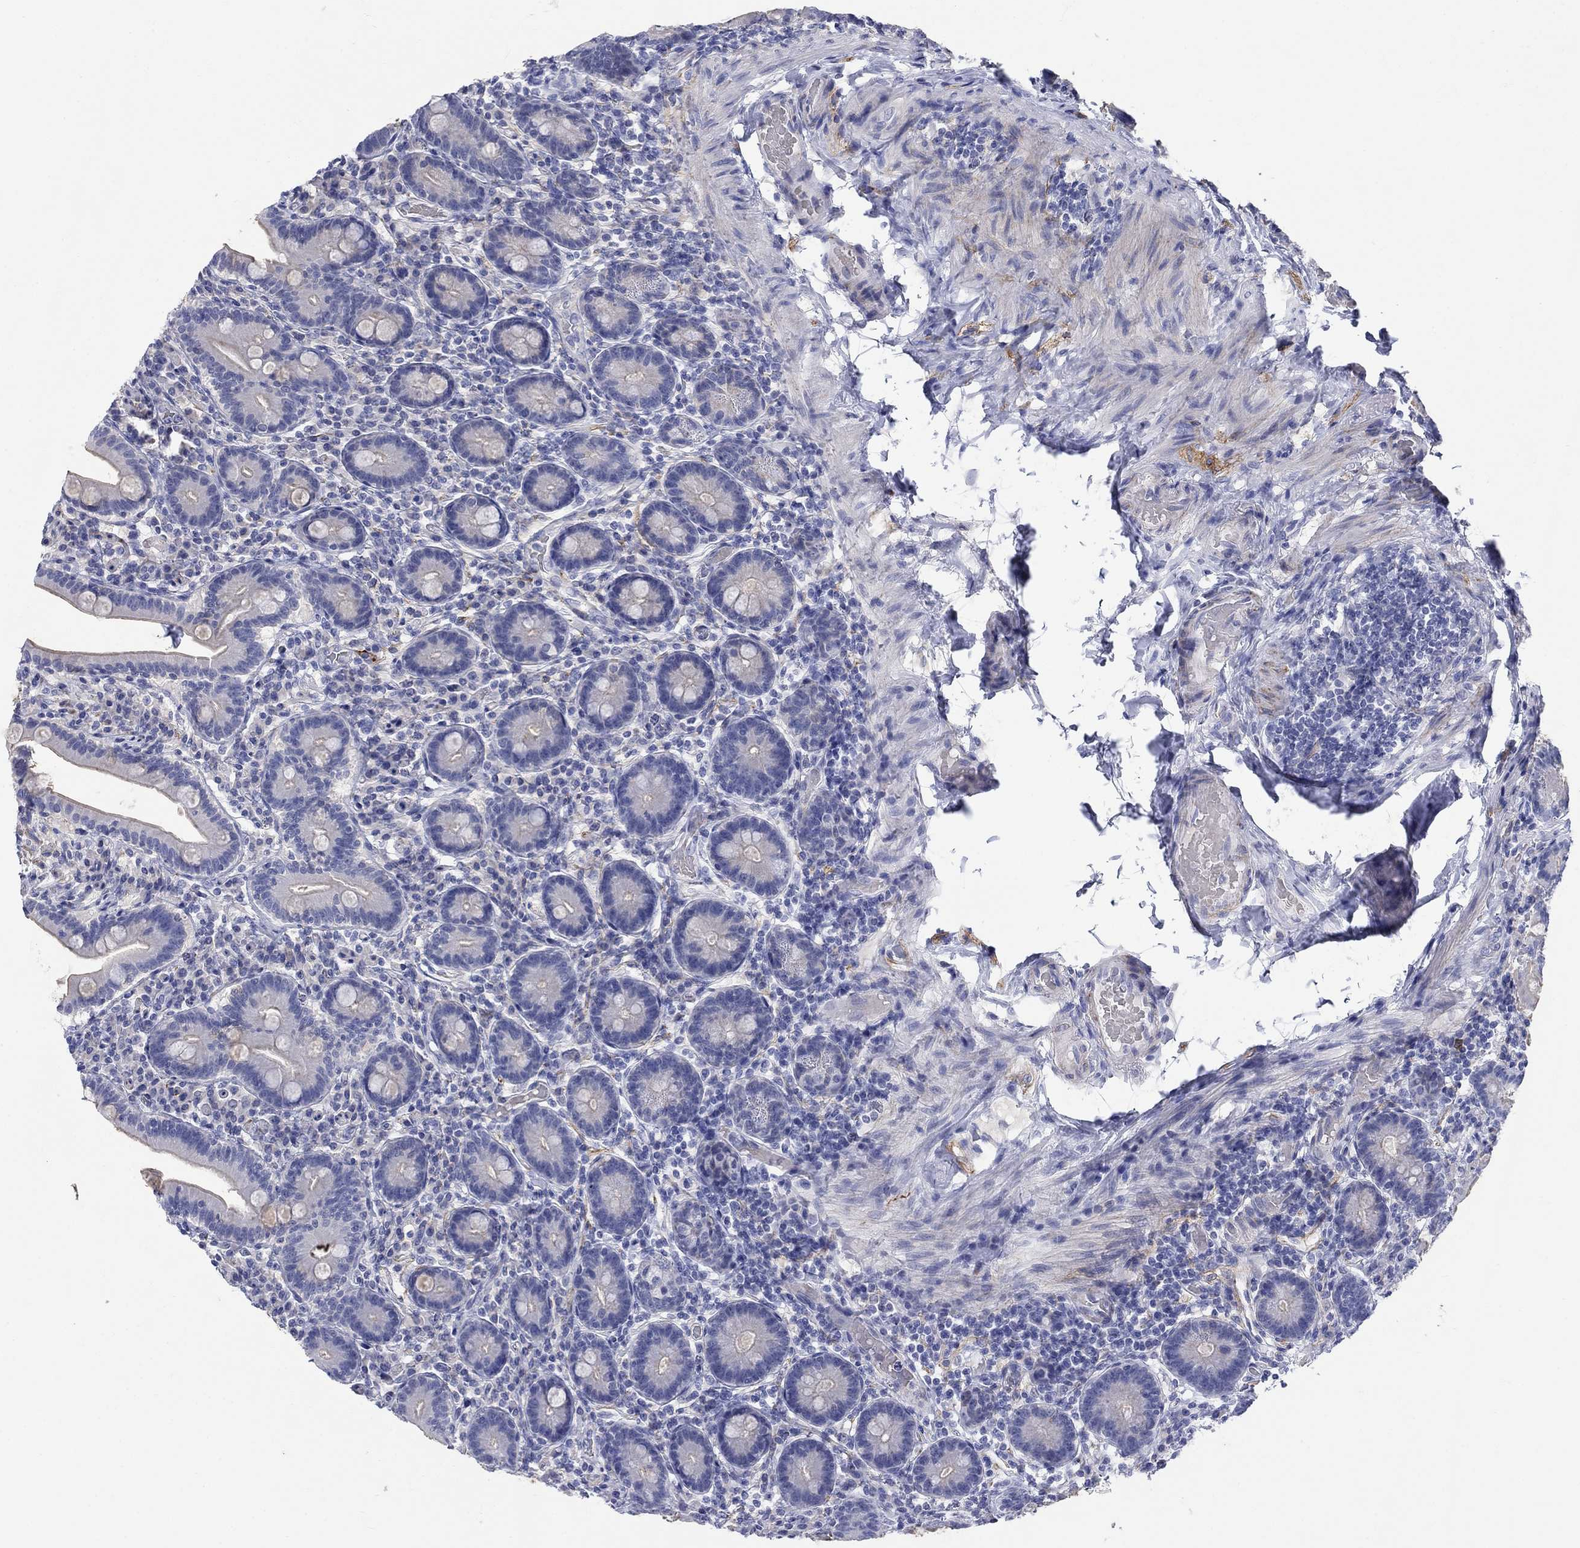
{"staining": {"intensity": "negative", "quantity": "none", "location": "none"}, "tissue": "small intestine", "cell_type": "Glandular cells", "image_type": "normal", "snomed": [{"axis": "morphology", "description": "Normal tissue, NOS"}, {"axis": "topography", "description": "Small intestine"}], "caption": "Immunohistochemistry (IHC) image of normal small intestine: small intestine stained with DAB (3,3'-diaminobenzidine) demonstrates no significant protein staining in glandular cells.", "gene": "PTPRZ1", "patient": {"sex": "male", "age": 66}}